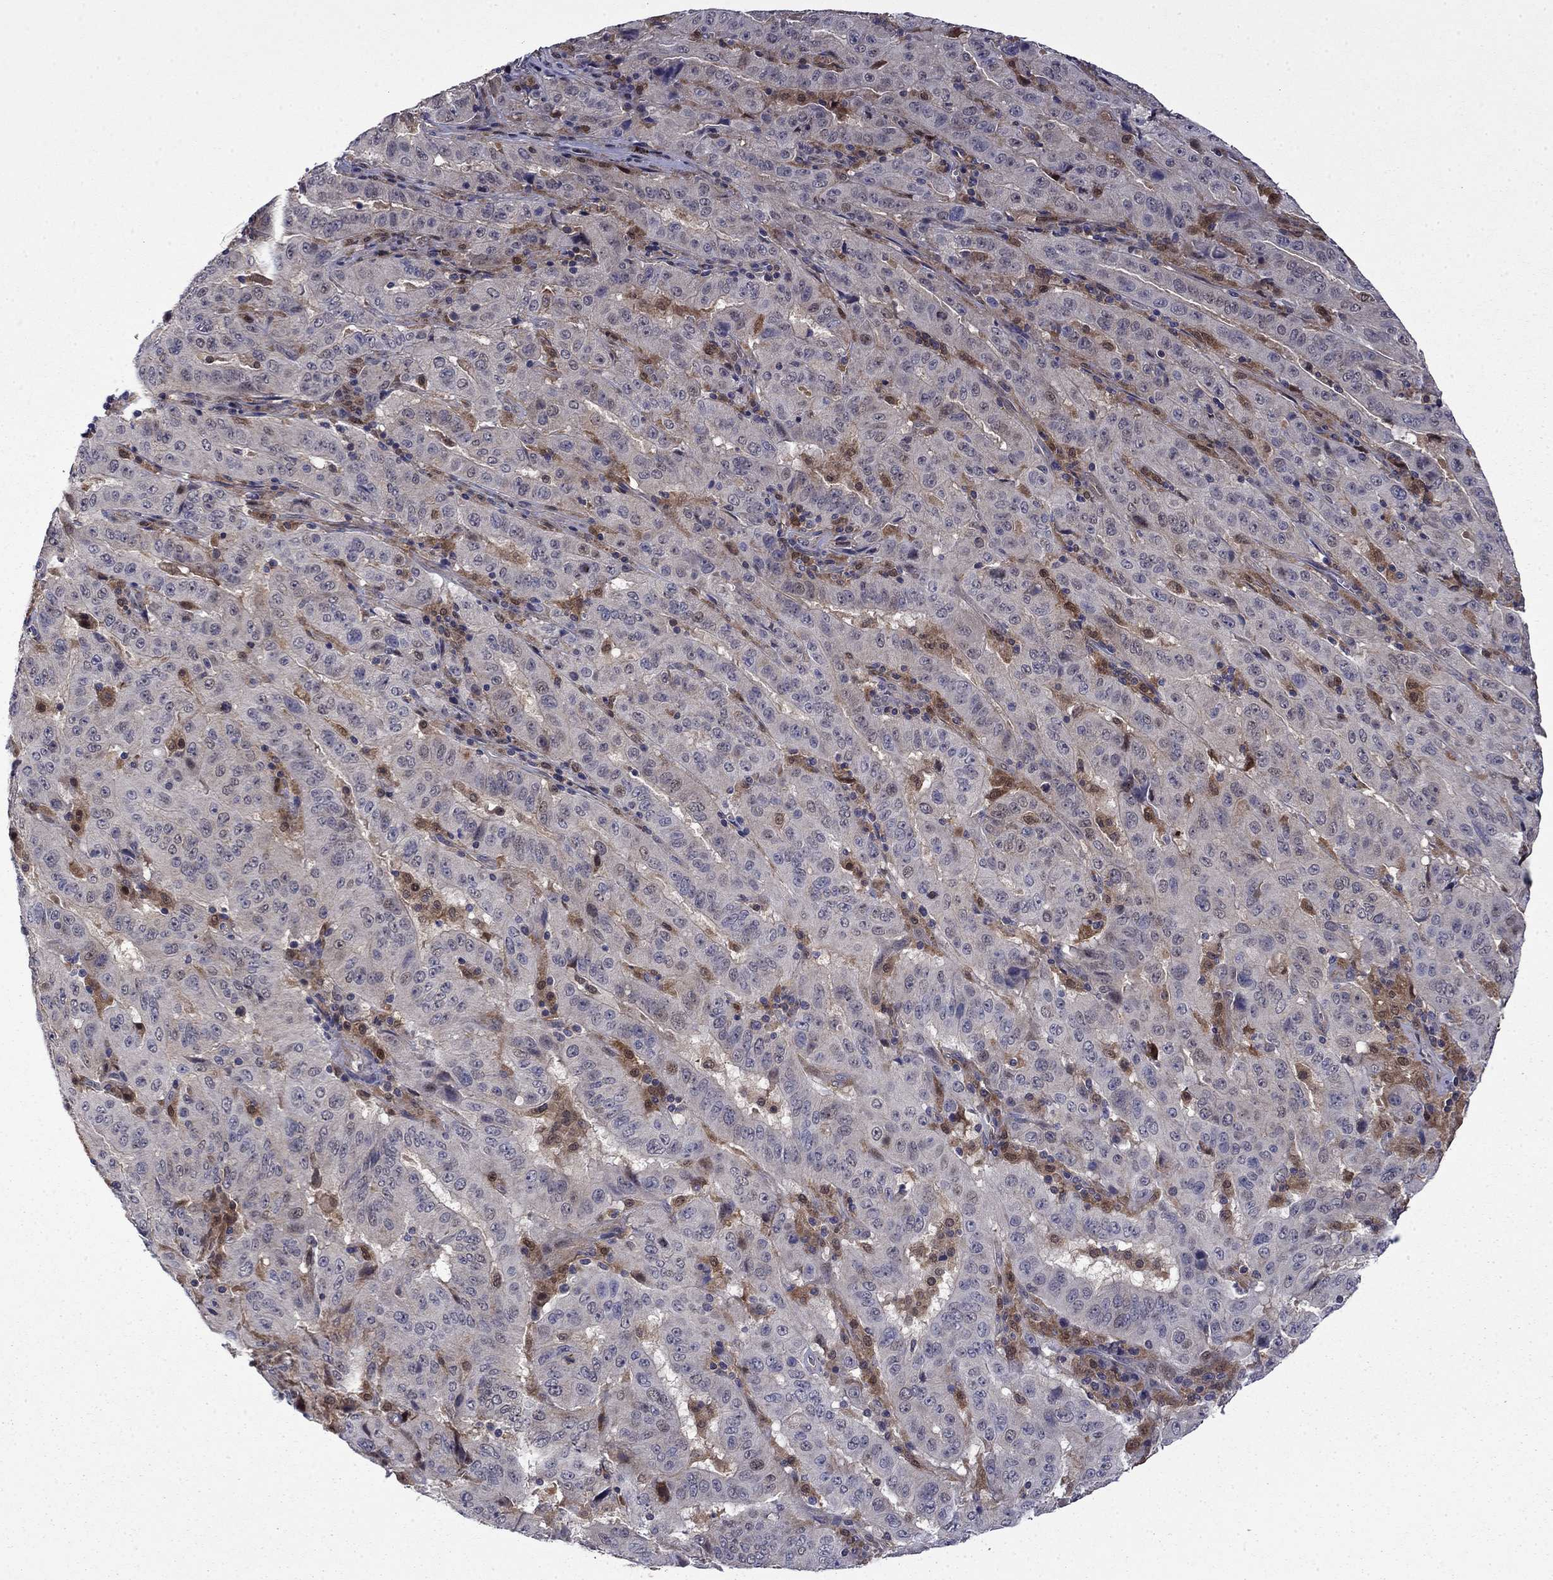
{"staining": {"intensity": "negative", "quantity": "none", "location": "none"}, "tissue": "pancreatic cancer", "cell_type": "Tumor cells", "image_type": "cancer", "snomed": [{"axis": "morphology", "description": "Adenocarcinoma, NOS"}, {"axis": "topography", "description": "Pancreas"}], "caption": "An immunohistochemistry micrograph of pancreatic cancer is shown. There is no staining in tumor cells of pancreatic cancer.", "gene": "TPMT", "patient": {"sex": "male", "age": 63}}